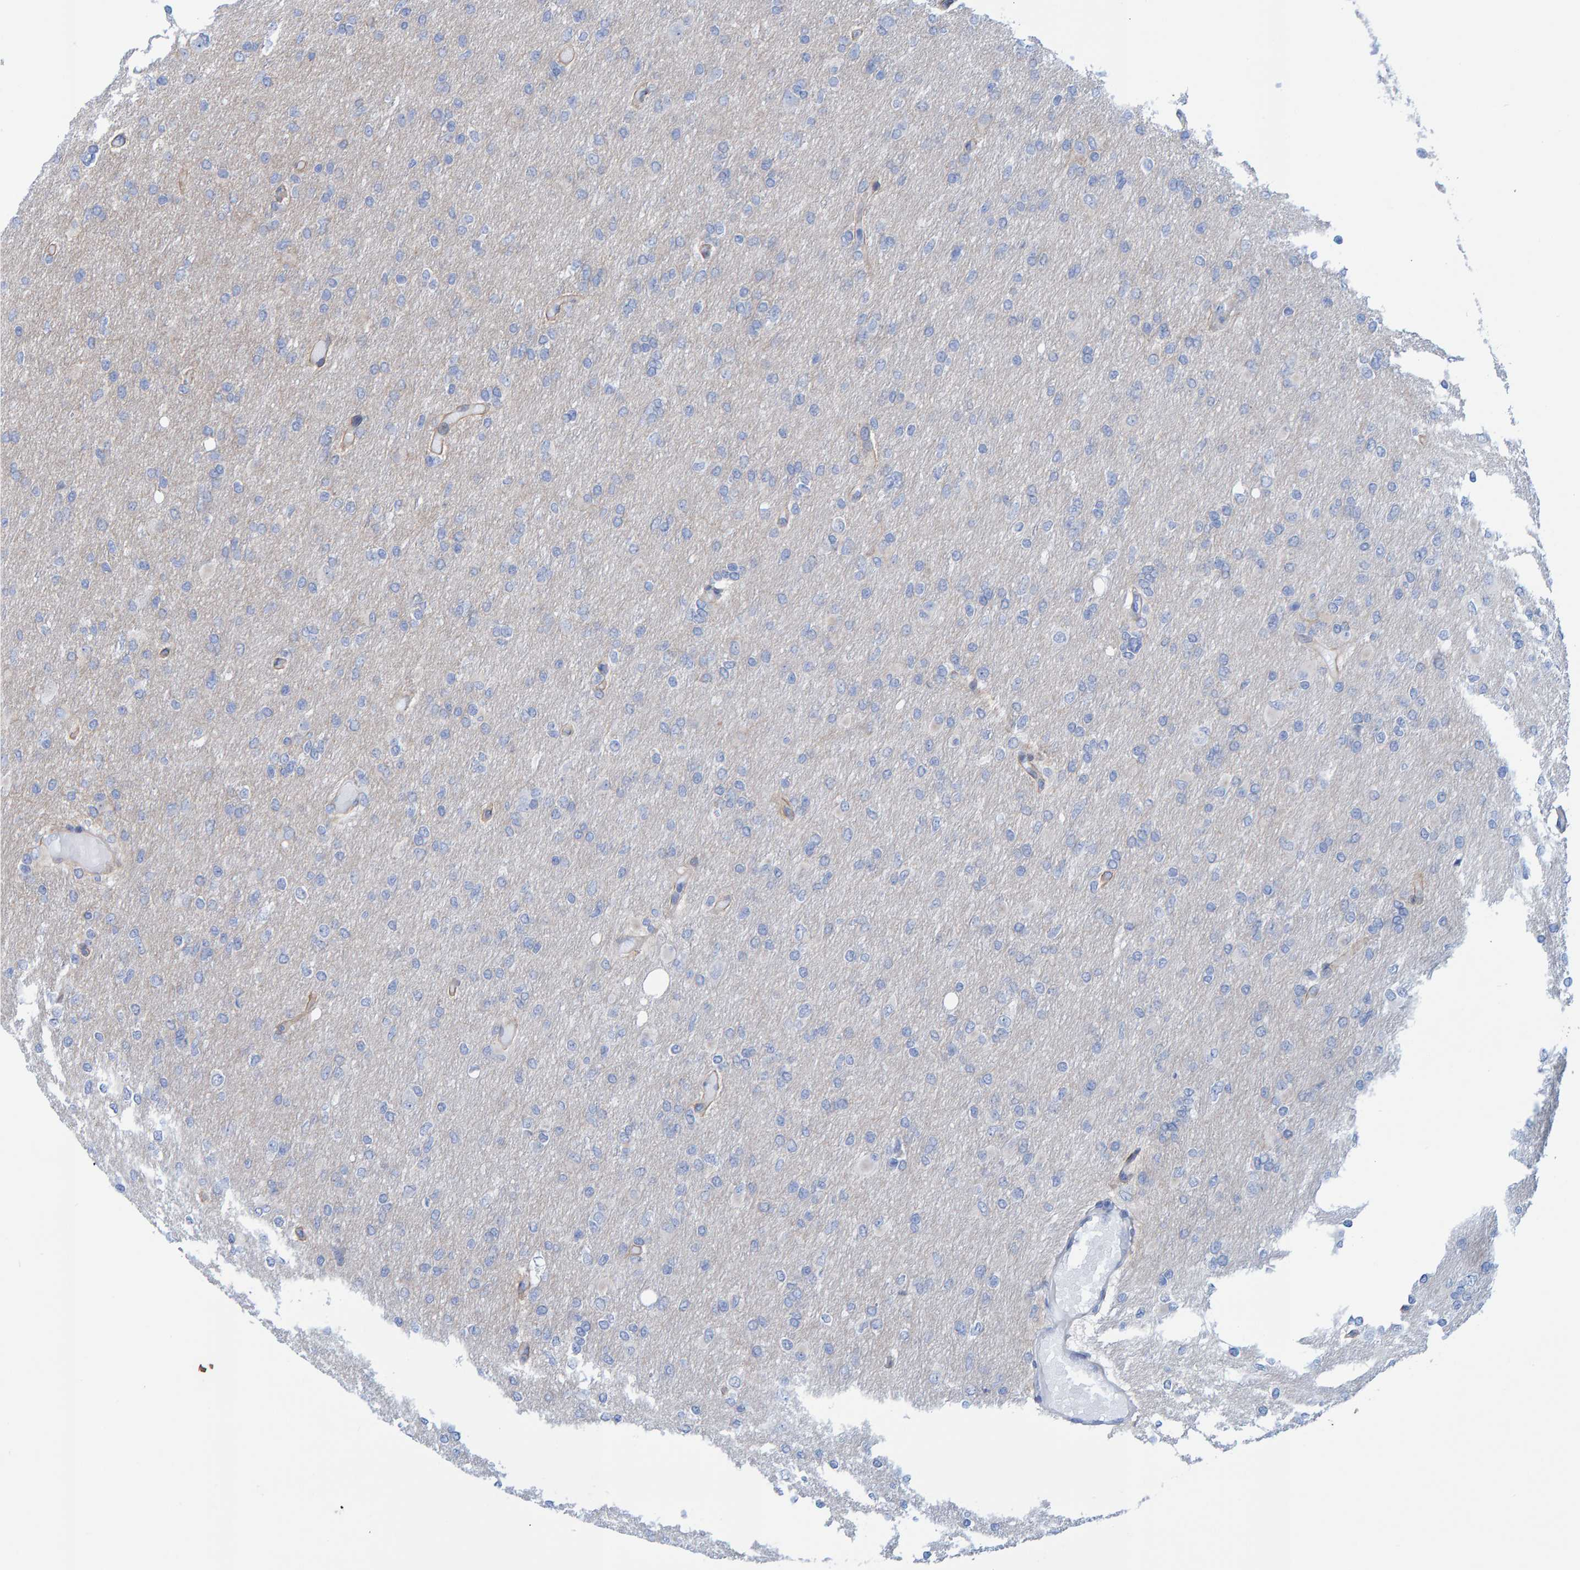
{"staining": {"intensity": "negative", "quantity": "none", "location": "none"}, "tissue": "glioma", "cell_type": "Tumor cells", "image_type": "cancer", "snomed": [{"axis": "morphology", "description": "Glioma, malignant, High grade"}, {"axis": "topography", "description": "Cerebral cortex"}], "caption": "Immunohistochemistry histopathology image of neoplastic tissue: human malignant glioma (high-grade) stained with DAB (3,3'-diaminobenzidine) demonstrates no significant protein positivity in tumor cells. (DAB (3,3'-diaminobenzidine) IHC with hematoxylin counter stain).", "gene": "JAKMIP3", "patient": {"sex": "female", "age": 36}}